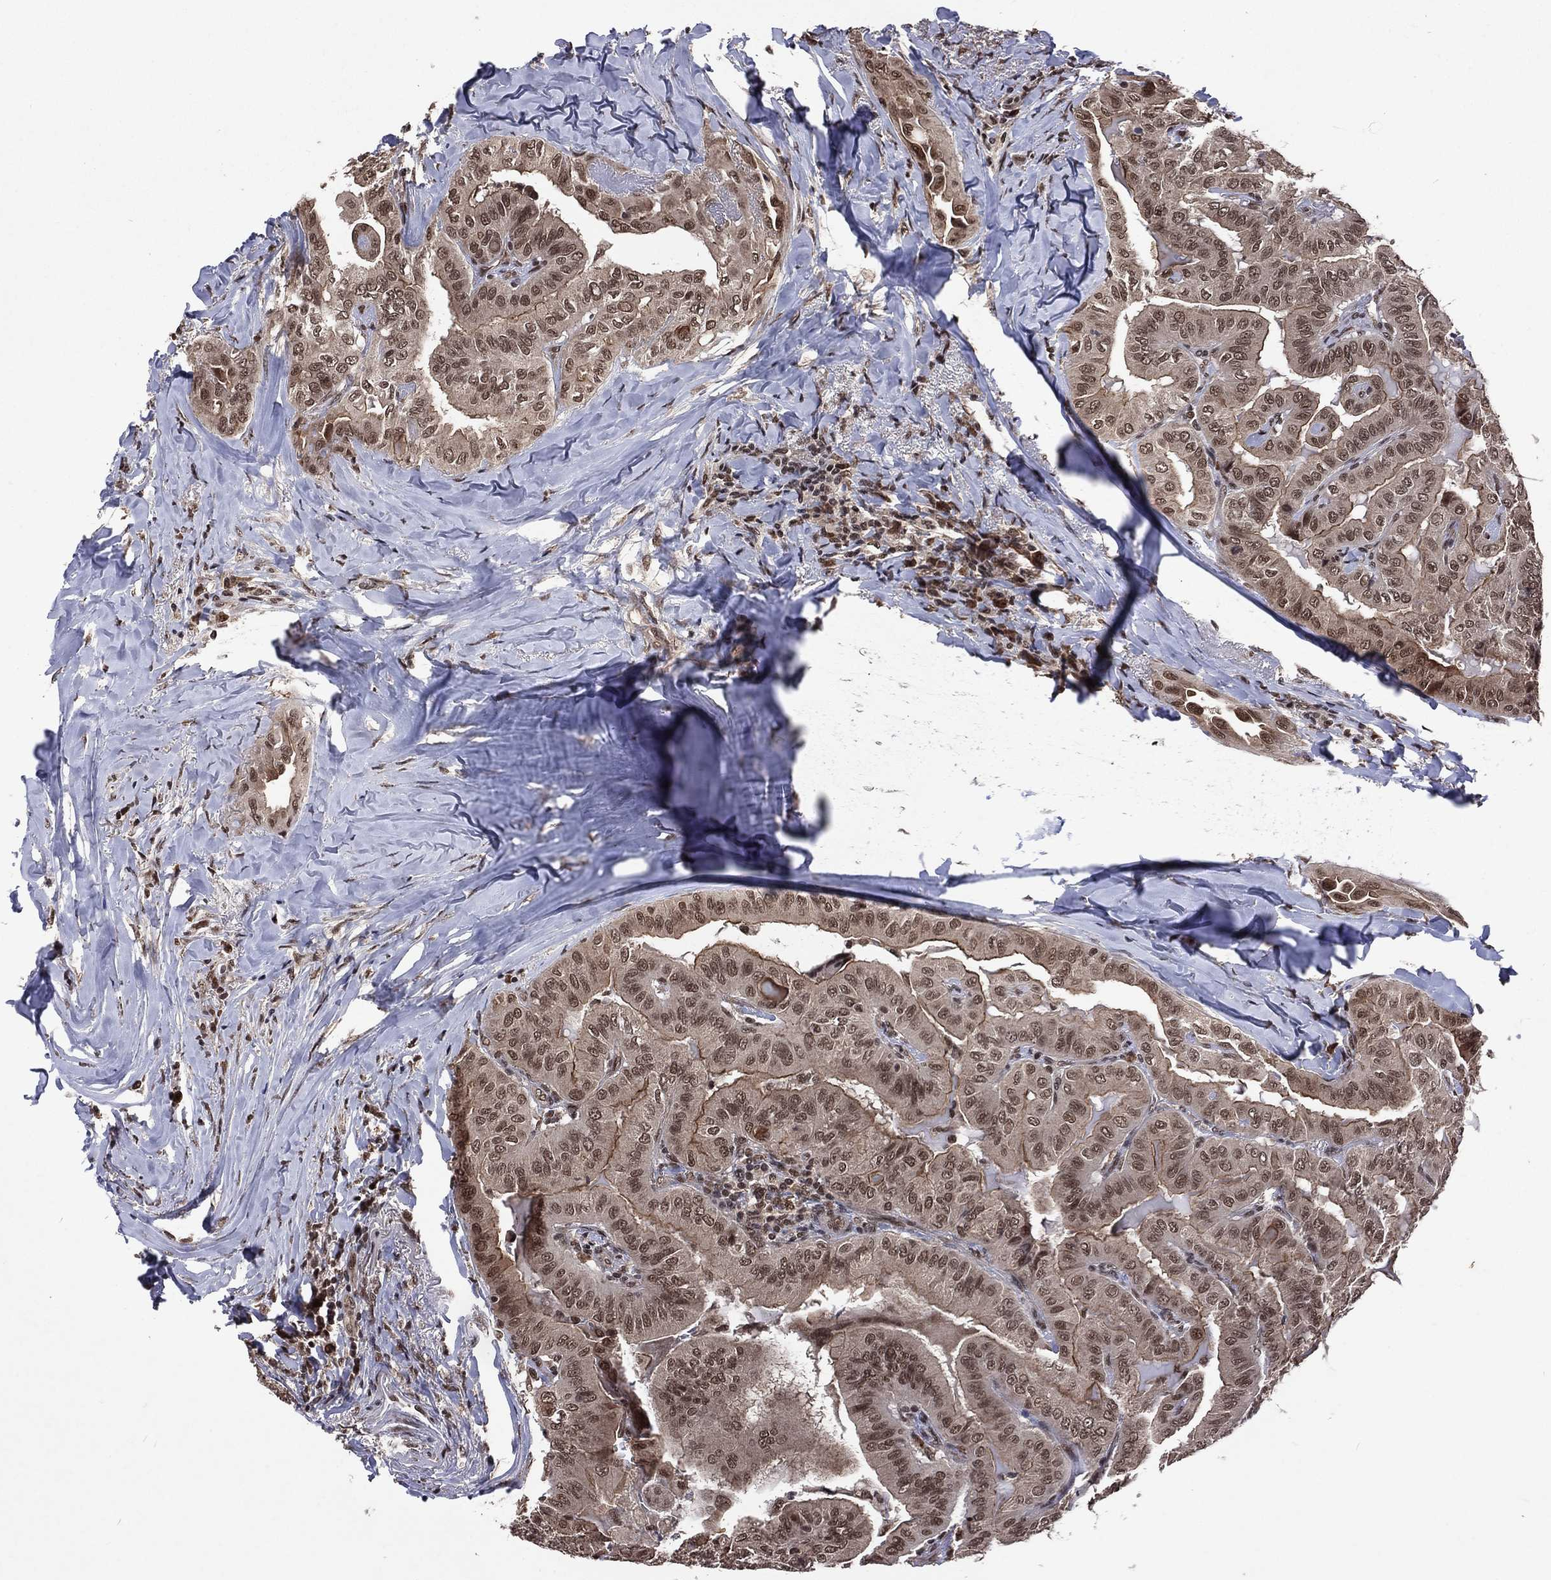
{"staining": {"intensity": "moderate", "quantity": "25%-75%", "location": "nuclear"}, "tissue": "thyroid cancer", "cell_type": "Tumor cells", "image_type": "cancer", "snomed": [{"axis": "morphology", "description": "Papillary adenocarcinoma, NOS"}, {"axis": "topography", "description": "Thyroid gland"}], "caption": "The photomicrograph exhibits immunohistochemical staining of thyroid papillary adenocarcinoma. There is moderate nuclear positivity is identified in about 25%-75% of tumor cells. The staining is performed using DAB brown chromogen to label protein expression. The nuclei are counter-stained blue using hematoxylin.", "gene": "DMAP1", "patient": {"sex": "female", "age": 68}}